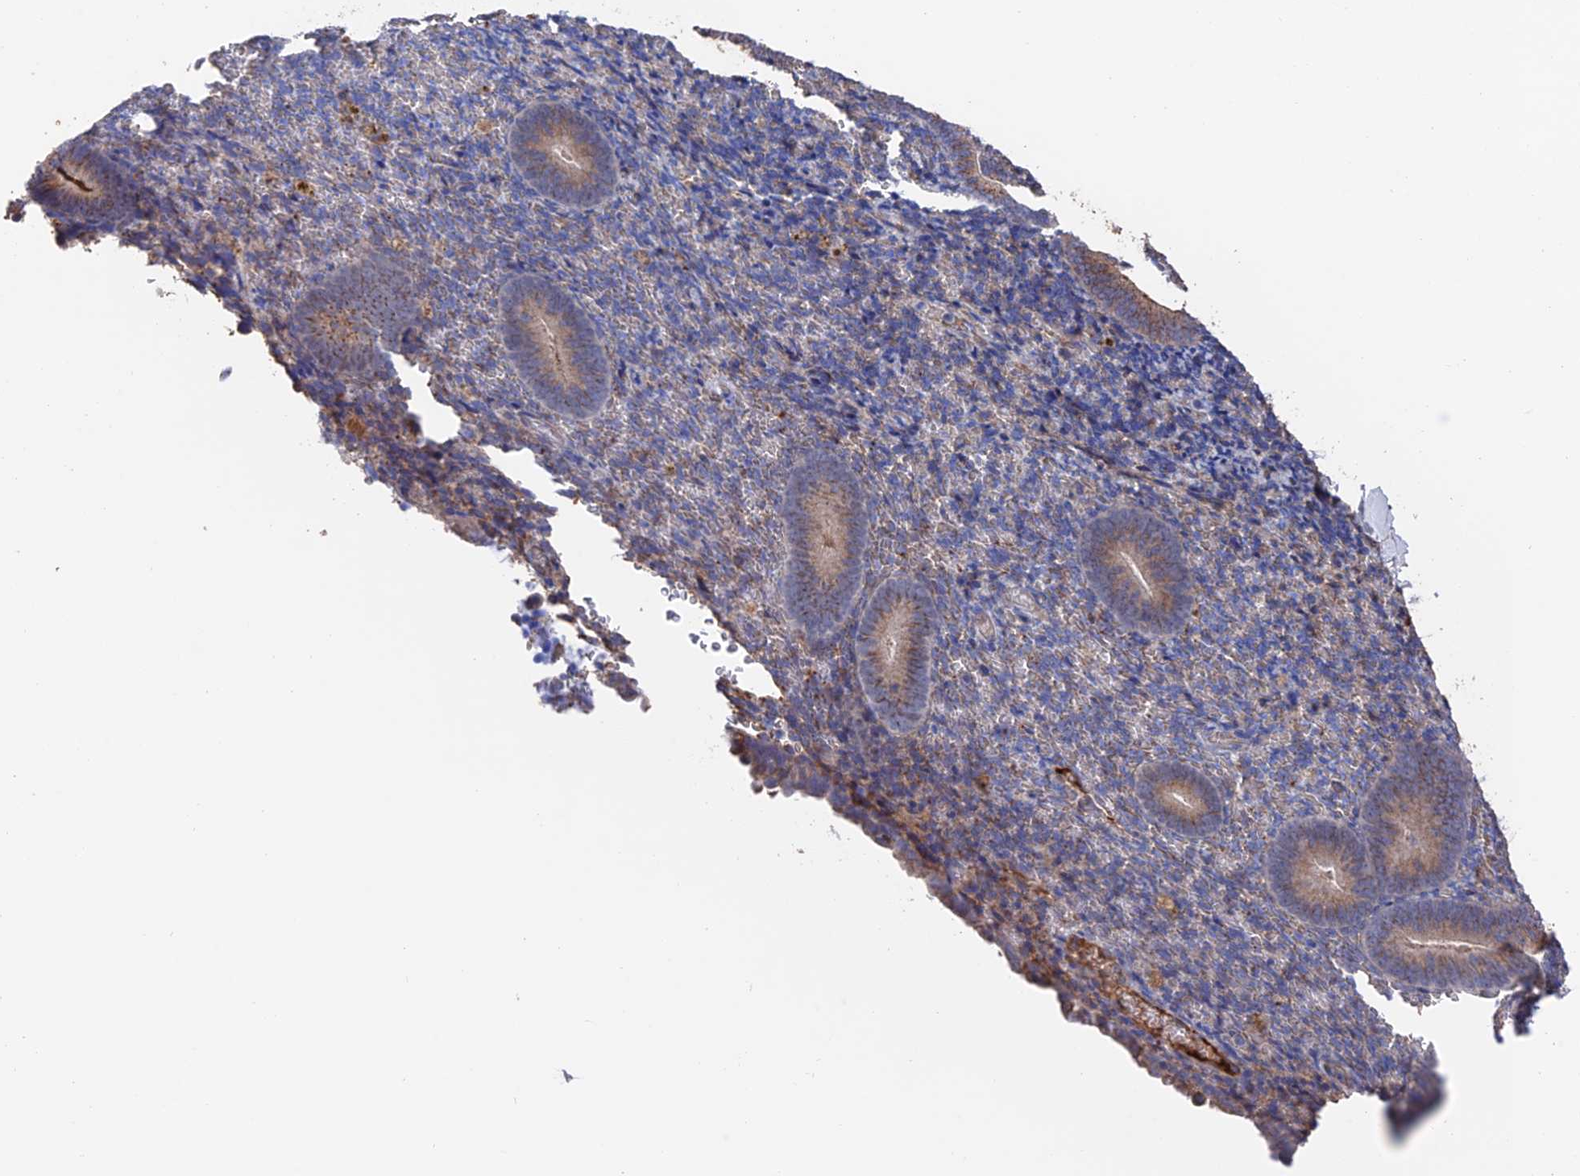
{"staining": {"intensity": "weak", "quantity": "<25%", "location": "cytoplasmic/membranous"}, "tissue": "endometrium", "cell_type": "Cells in endometrial stroma", "image_type": "normal", "snomed": [{"axis": "morphology", "description": "Normal tissue, NOS"}, {"axis": "topography", "description": "Endometrium"}], "caption": "This is an immunohistochemistry image of normal endometrium. There is no staining in cells in endometrial stroma.", "gene": "HPF1", "patient": {"sex": "female", "age": 51}}